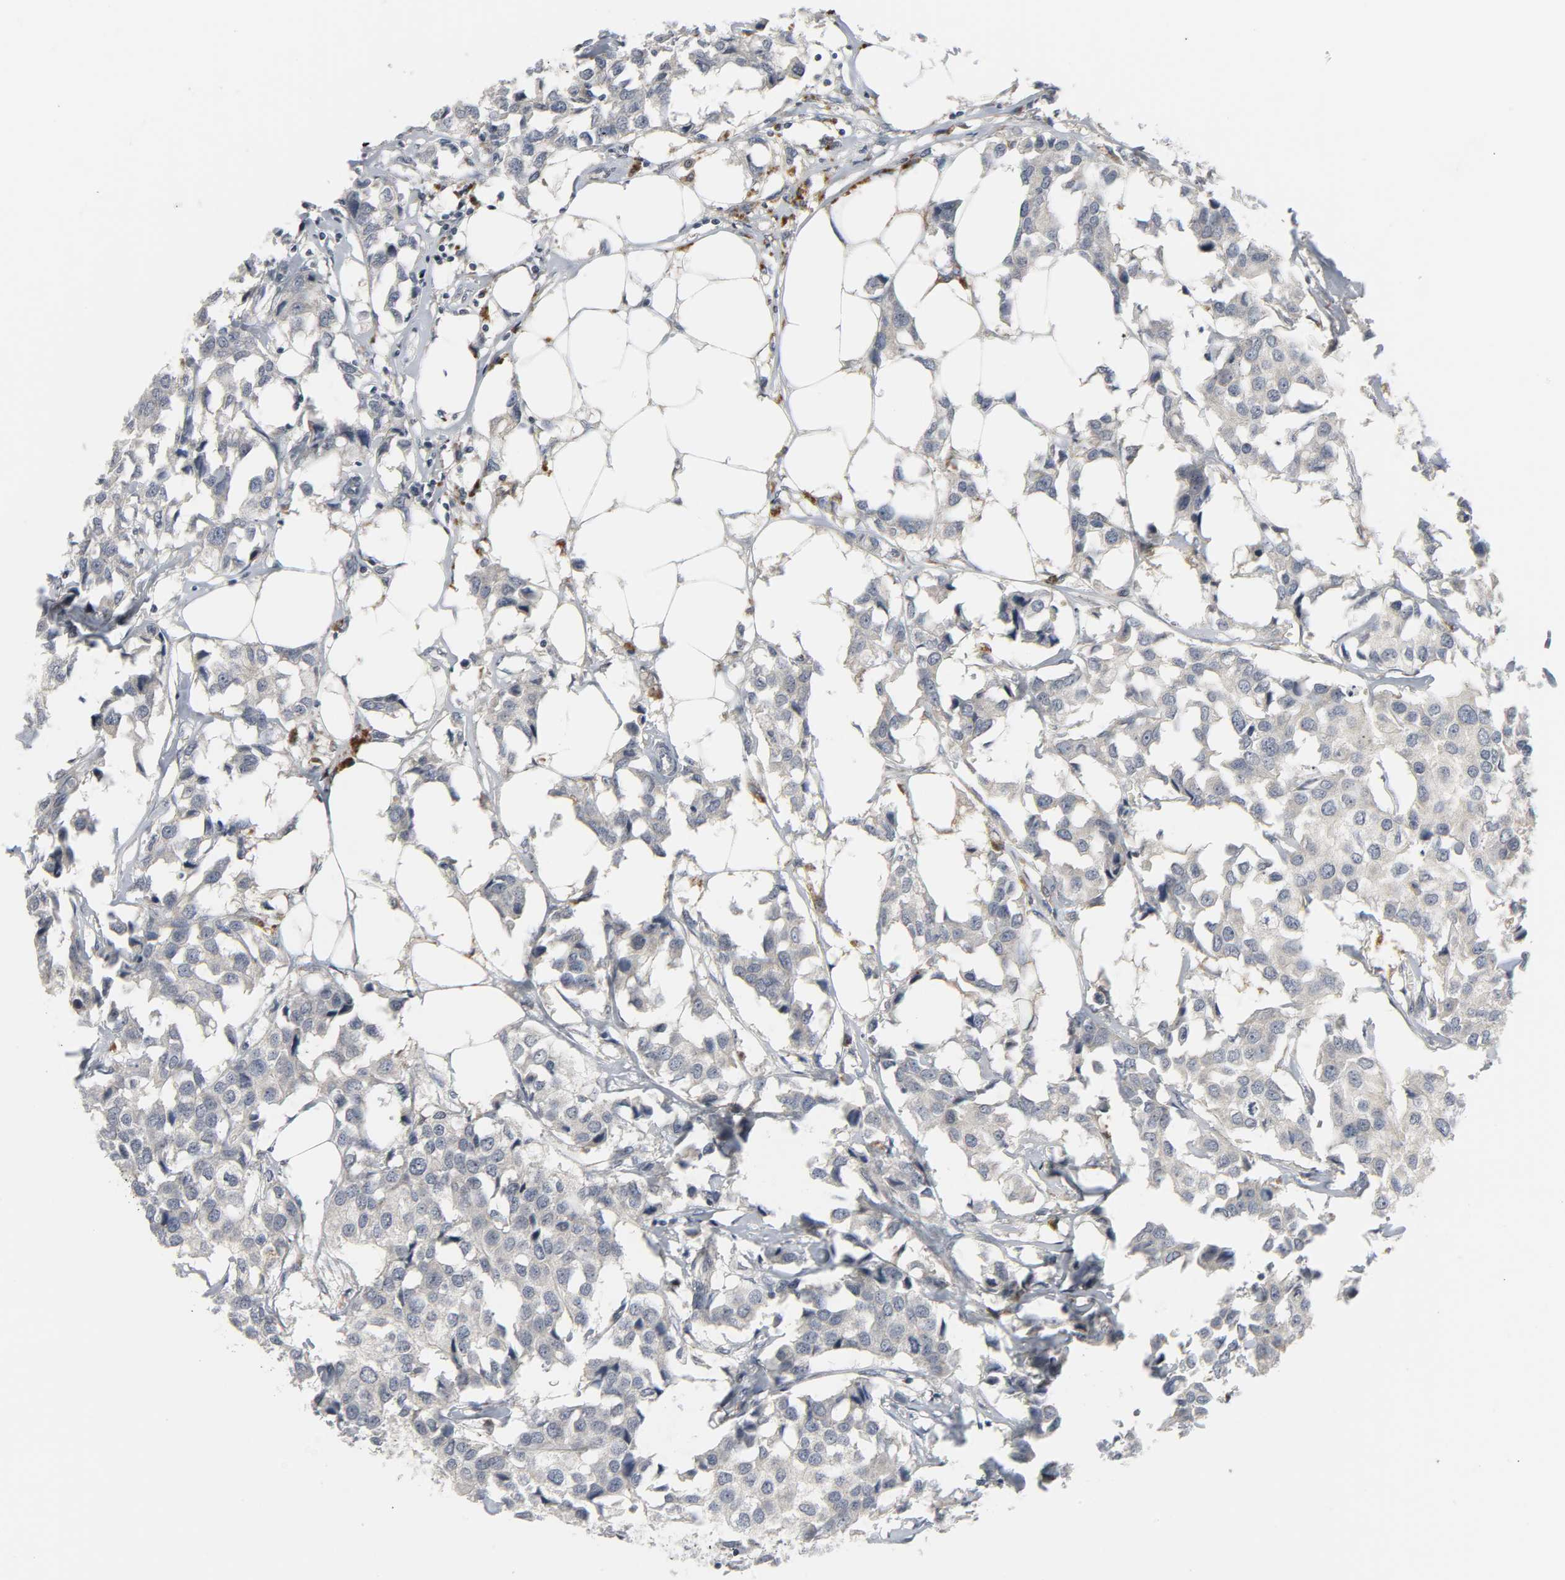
{"staining": {"intensity": "negative", "quantity": "none", "location": "none"}, "tissue": "breast cancer", "cell_type": "Tumor cells", "image_type": "cancer", "snomed": [{"axis": "morphology", "description": "Duct carcinoma"}, {"axis": "topography", "description": "Breast"}], "caption": "Immunohistochemical staining of invasive ductal carcinoma (breast) demonstrates no significant expression in tumor cells.", "gene": "CLIP1", "patient": {"sex": "female", "age": 80}}